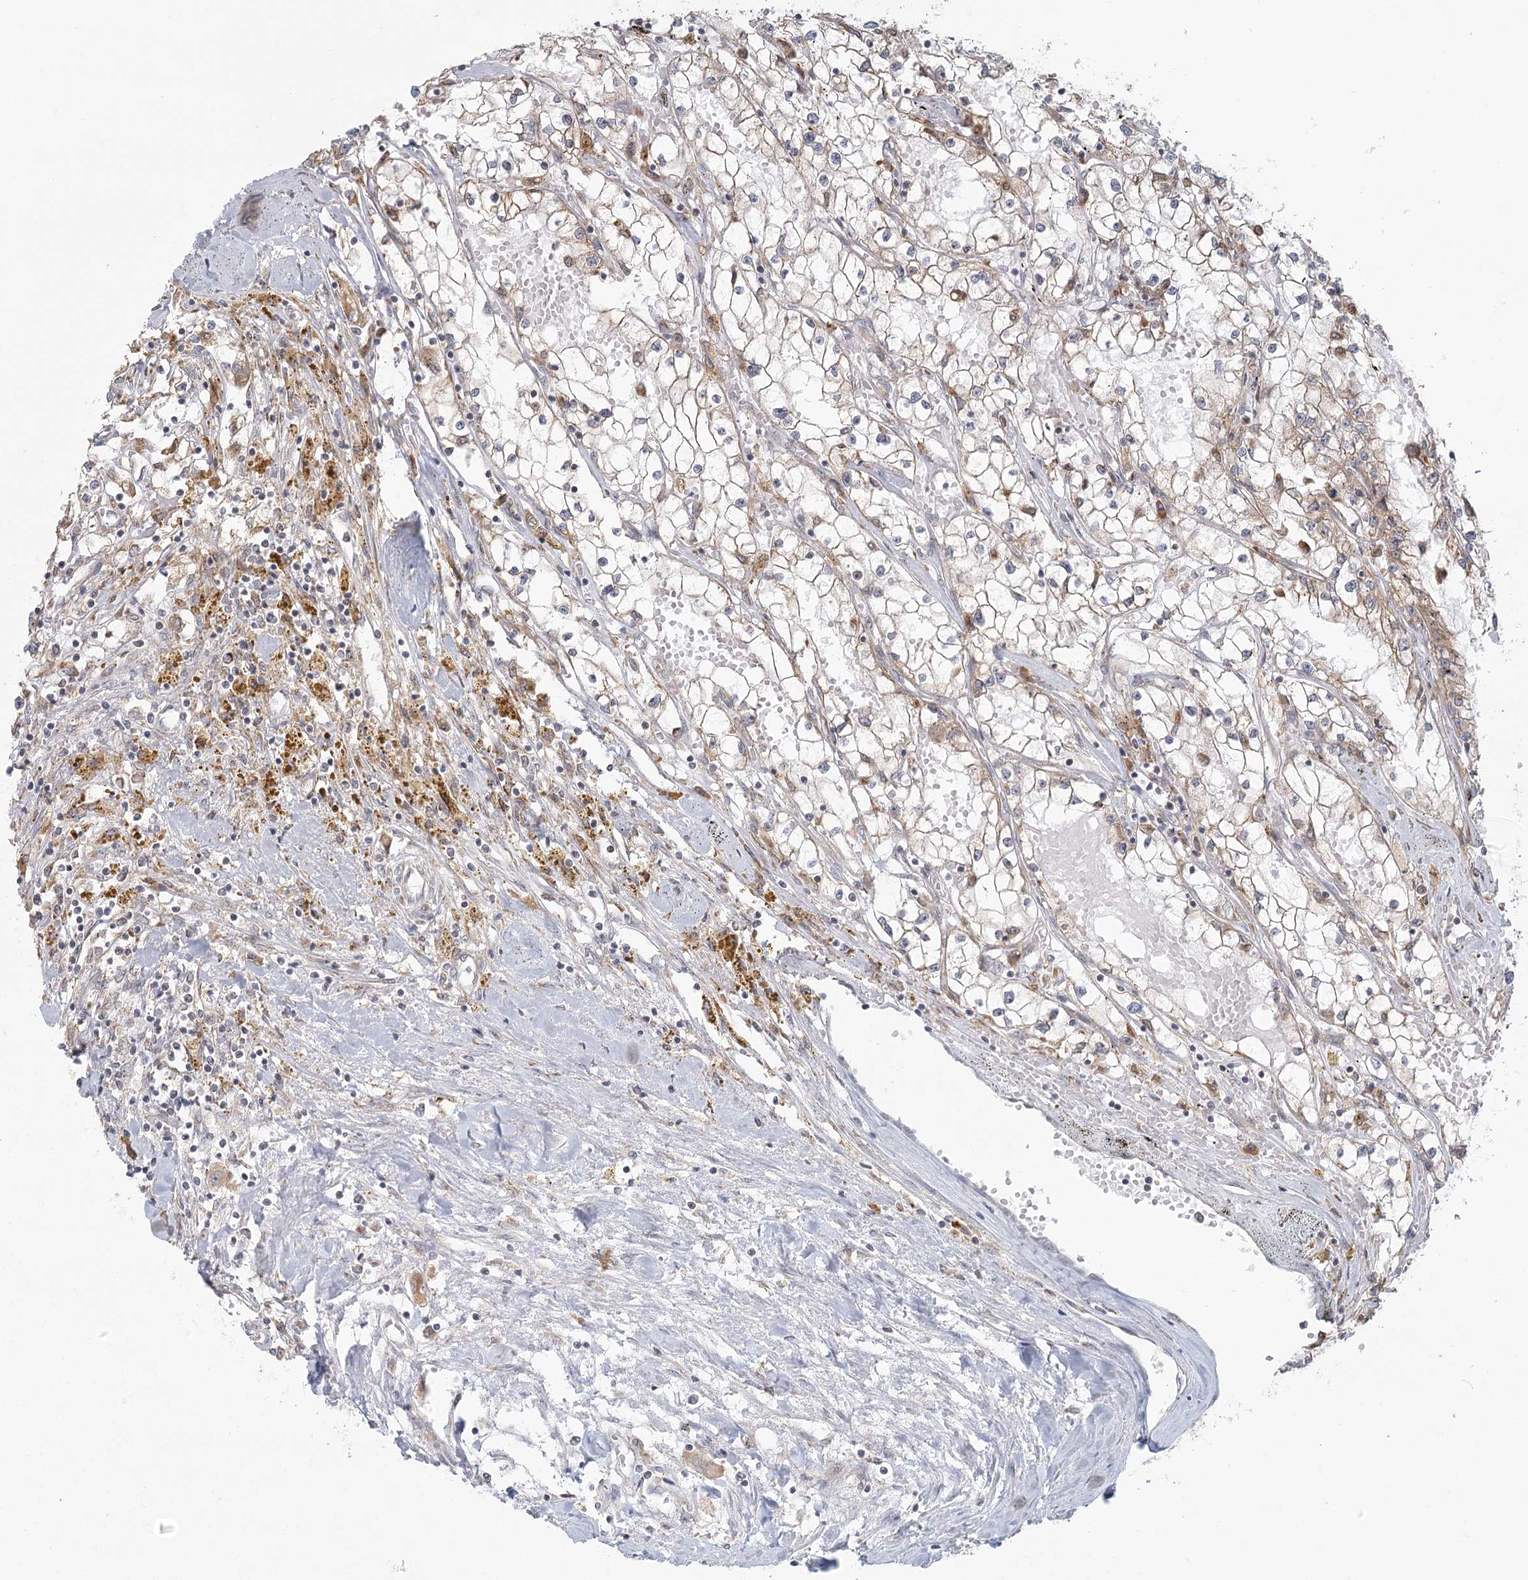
{"staining": {"intensity": "weak", "quantity": "<25%", "location": "cytoplasmic/membranous"}, "tissue": "renal cancer", "cell_type": "Tumor cells", "image_type": "cancer", "snomed": [{"axis": "morphology", "description": "Adenocarcinoma, NOS"}, {"axis": "topography", "description": "Kidney"}], "caption": "A micrograph of renal cancer stained for a protein exhibits no brown staining in tumor cells.", "gene": "LACTB", "patient": {"sex": "male", "age": 56}}